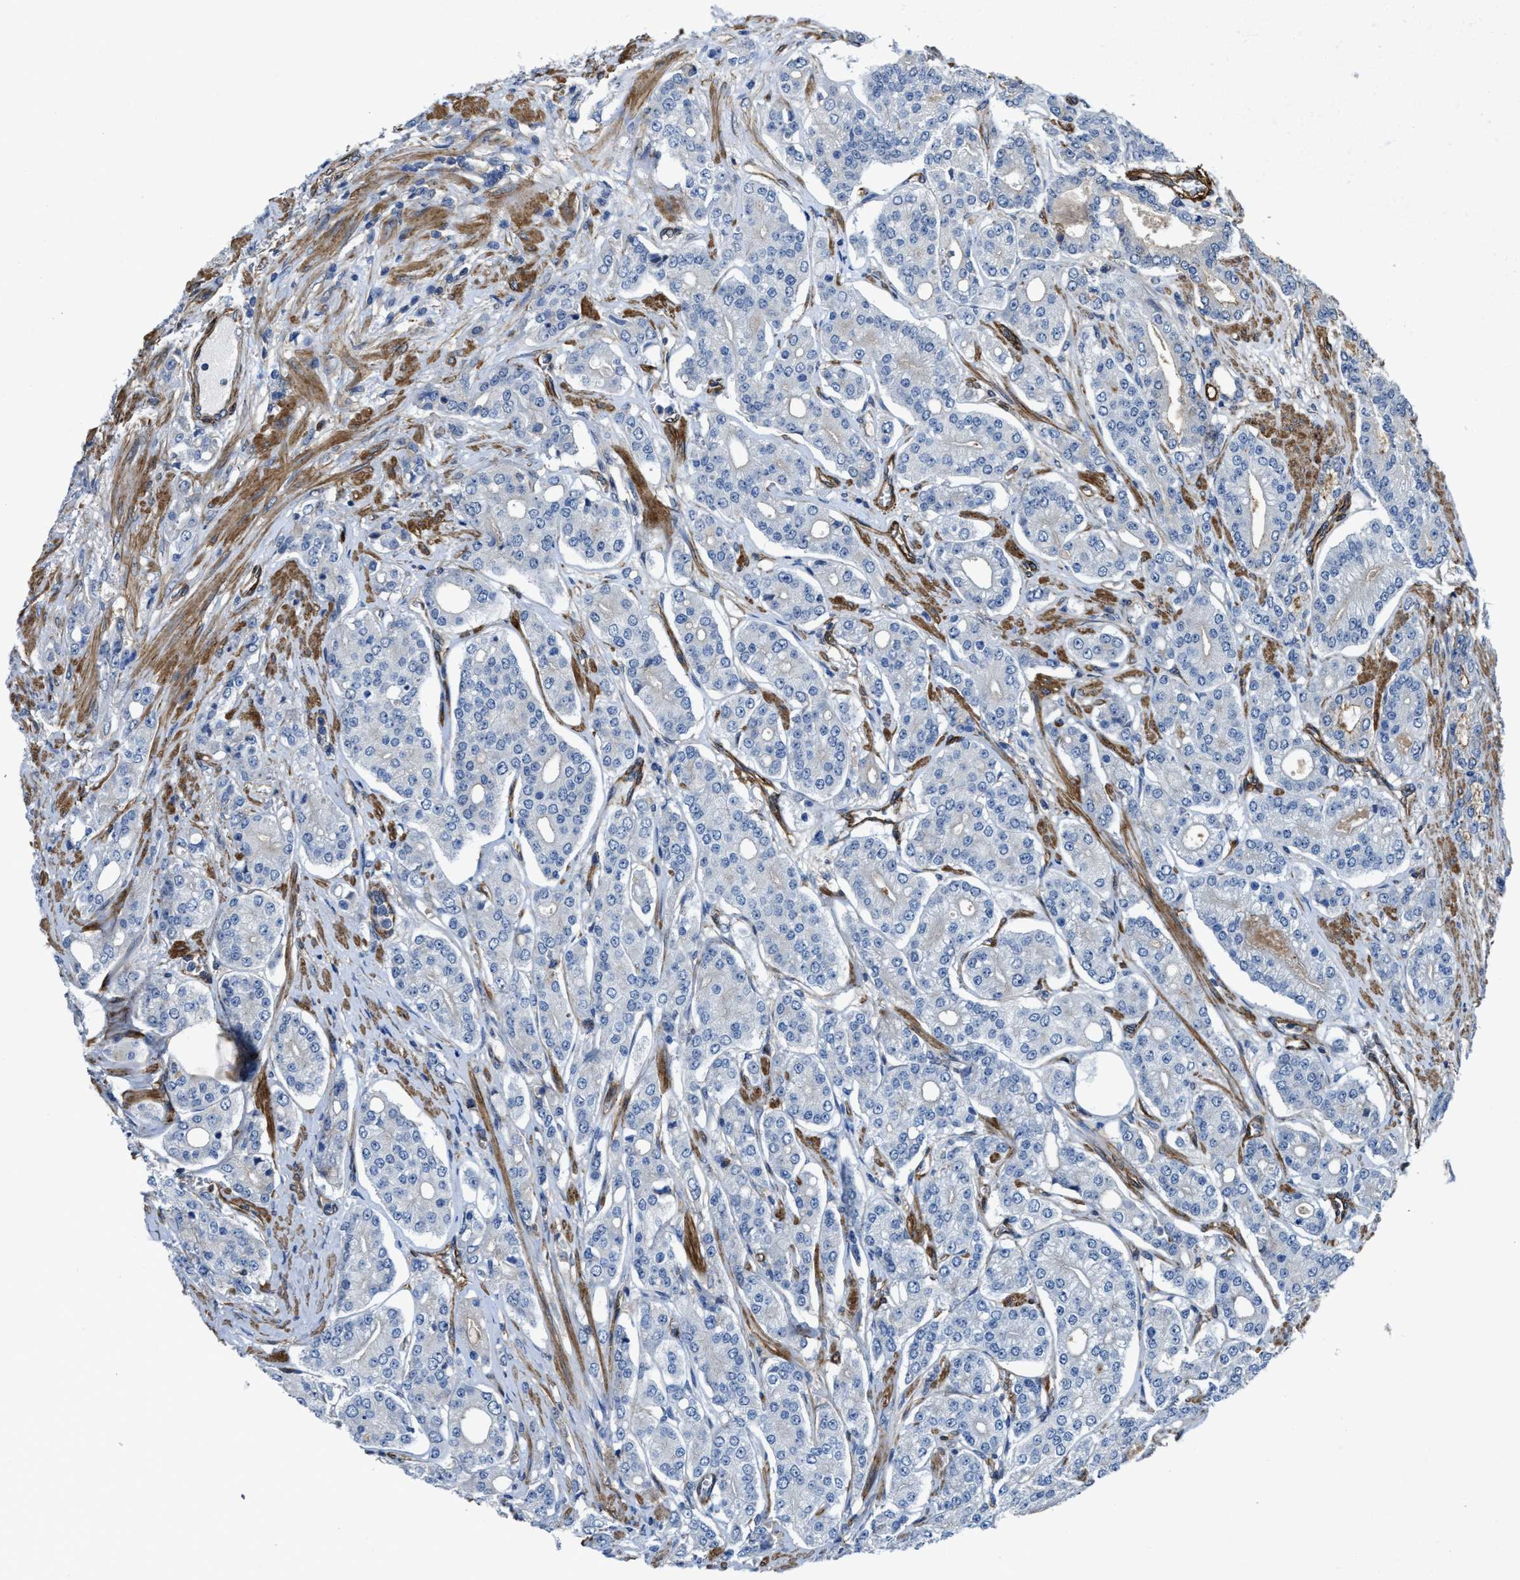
{"staining": {"intensity": "negative", "quantity": "none", "location": "none"}, "tissue": "prostate cancer", "cell_type": "Tumor cells", "image_type": "cancer", "snomed": [{"axis": "morphology", "description": "Adenocarcinoma, High grade"}, {"axis": "topography", "description": "Prostate"}], "caption": "Prostate adenocarcinoma (high-grade) was stained to show a protein in brown. There is no significant expression in tumor cells.", "gene": "NAB1", "patient": {"sex": "male", "age": 71}}